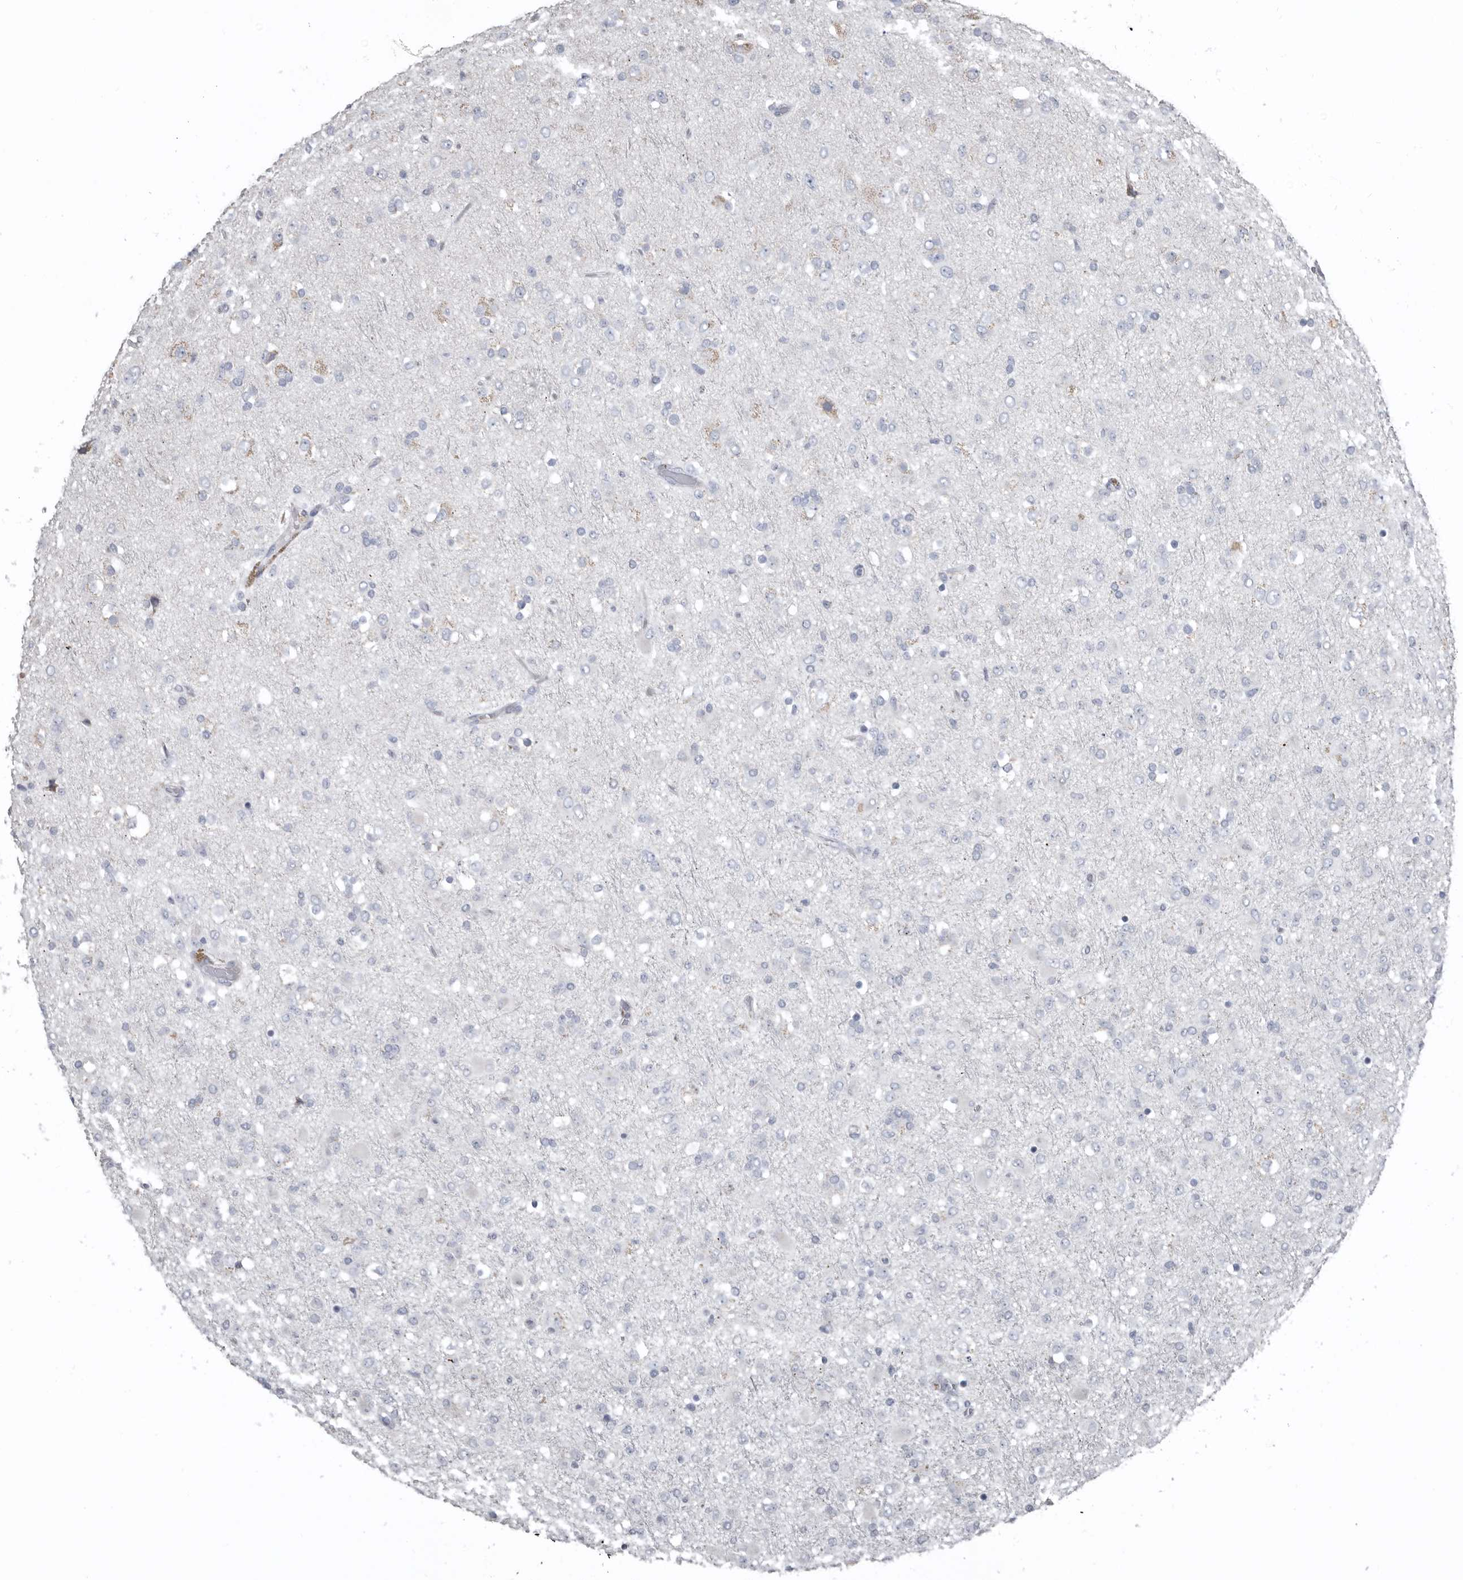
{"staining": {"intensity": "negative", "quantity": "none", "location": "none"}, "tissue": "glioma", "cell_type": "Tumor cells", "image_type": "cancer", "snomed": [{"axis": "morphology", "description": "Glioma, malignant, Low grade"}, {"axis": "topography", "description": "Brain"}], "caption": "This is an immunohistochemistry photomicrograph of human malignant glioma (low-grade). There is no staining in tumor cells.", "gene": "ZNF114", "patient": {"sex": "male", "age": 65}}